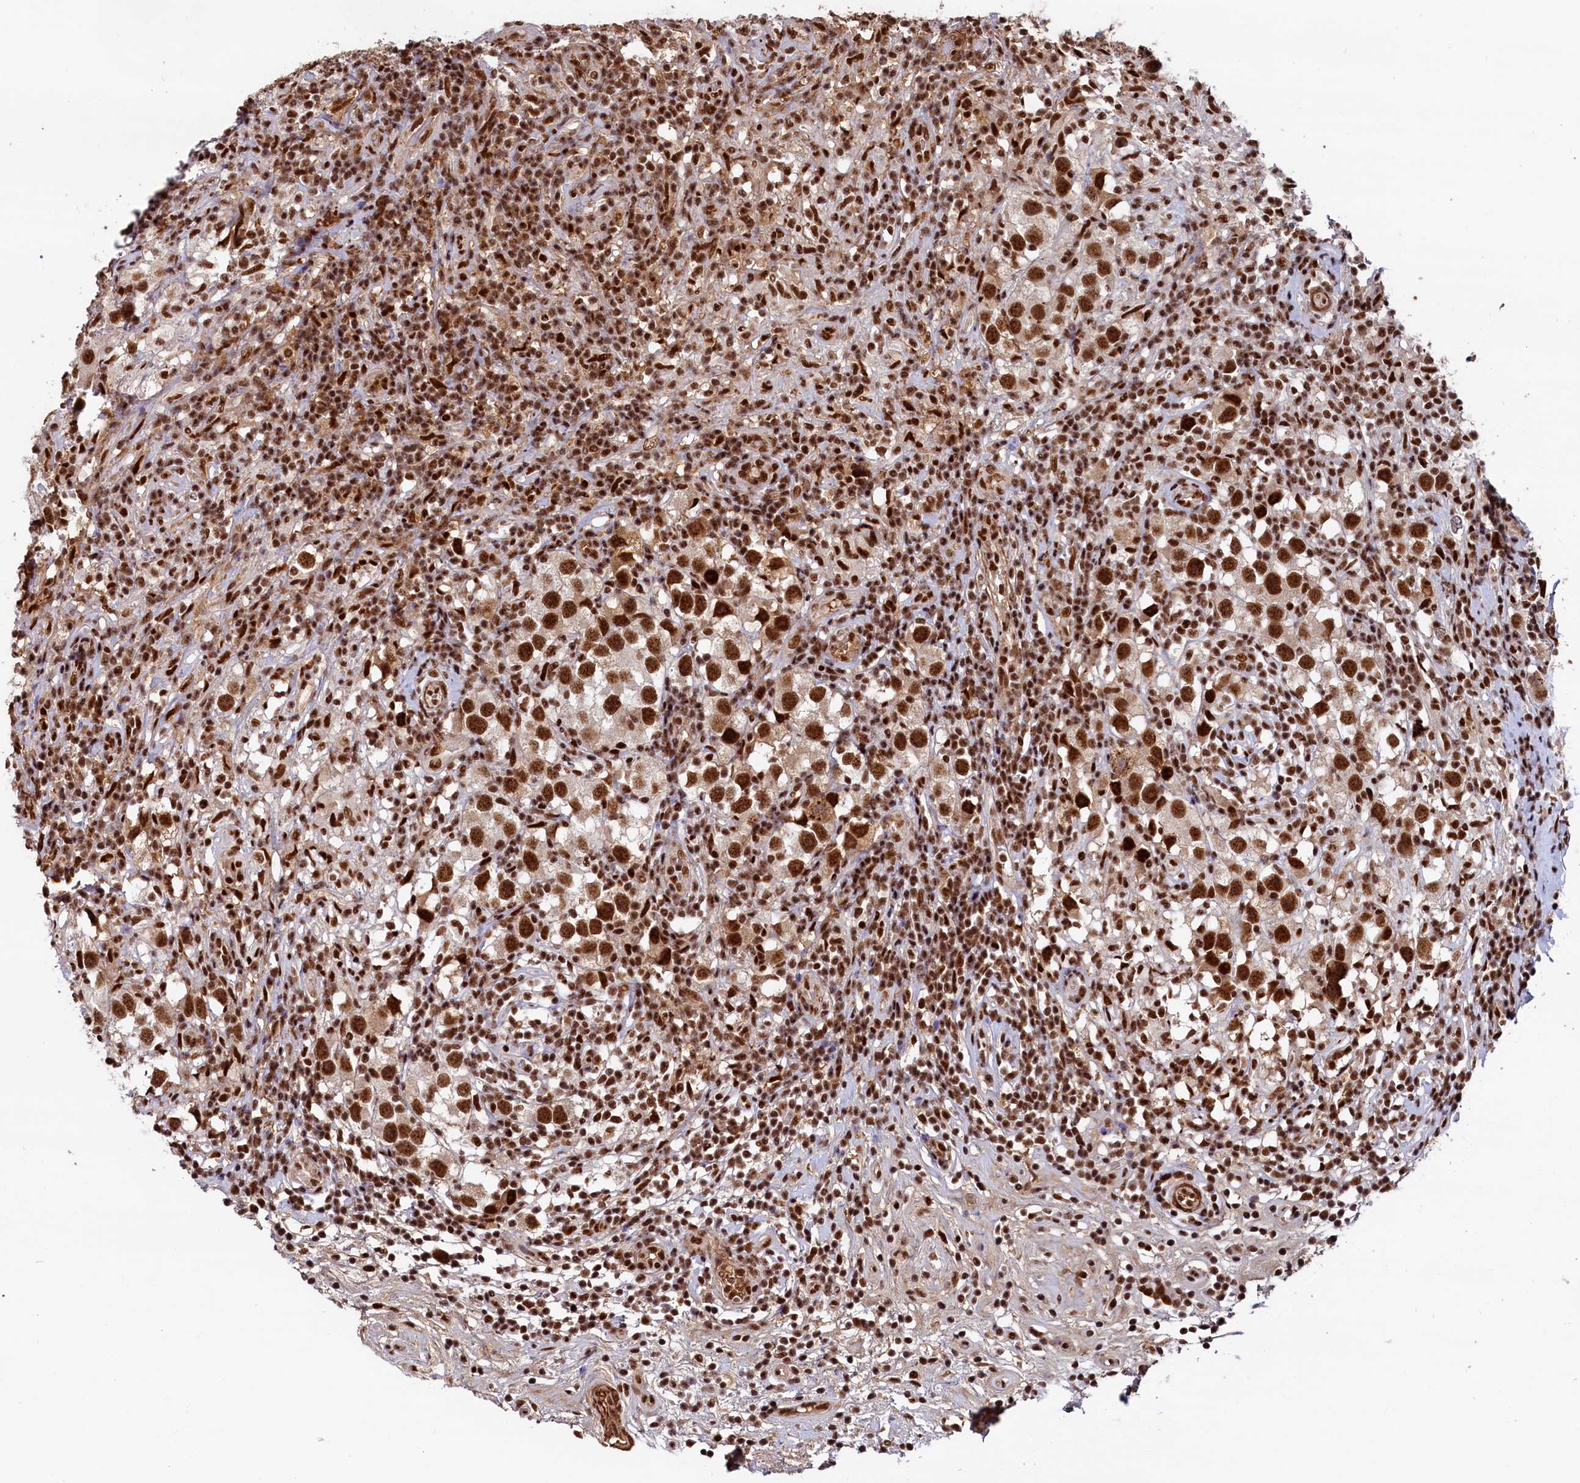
{"staining": {"intensity": "strong", "quantity": ">75%", "location": "nuclear"}, "tissue": "testis cancer", "cell_type": "Tumor cells", "image_type": "cancer", "snomed": [{"axis": "morphology", "description": "Seminoma, NOS"}, {"axis": "topography", "description": "Testis"}], "caption": "A high amount of strong nuclear staining is seen in about >75% of tumor cells in testis cancer (seminoma) tissue. The protein is stained brown, and the nuclei are stained in blue (DAB (3,3'-diaminobenzidine) IHC with brightfield microscopy, high magnification).", "gene": "ZC3H18", "patient": {"sex": "male", "age": 49}}